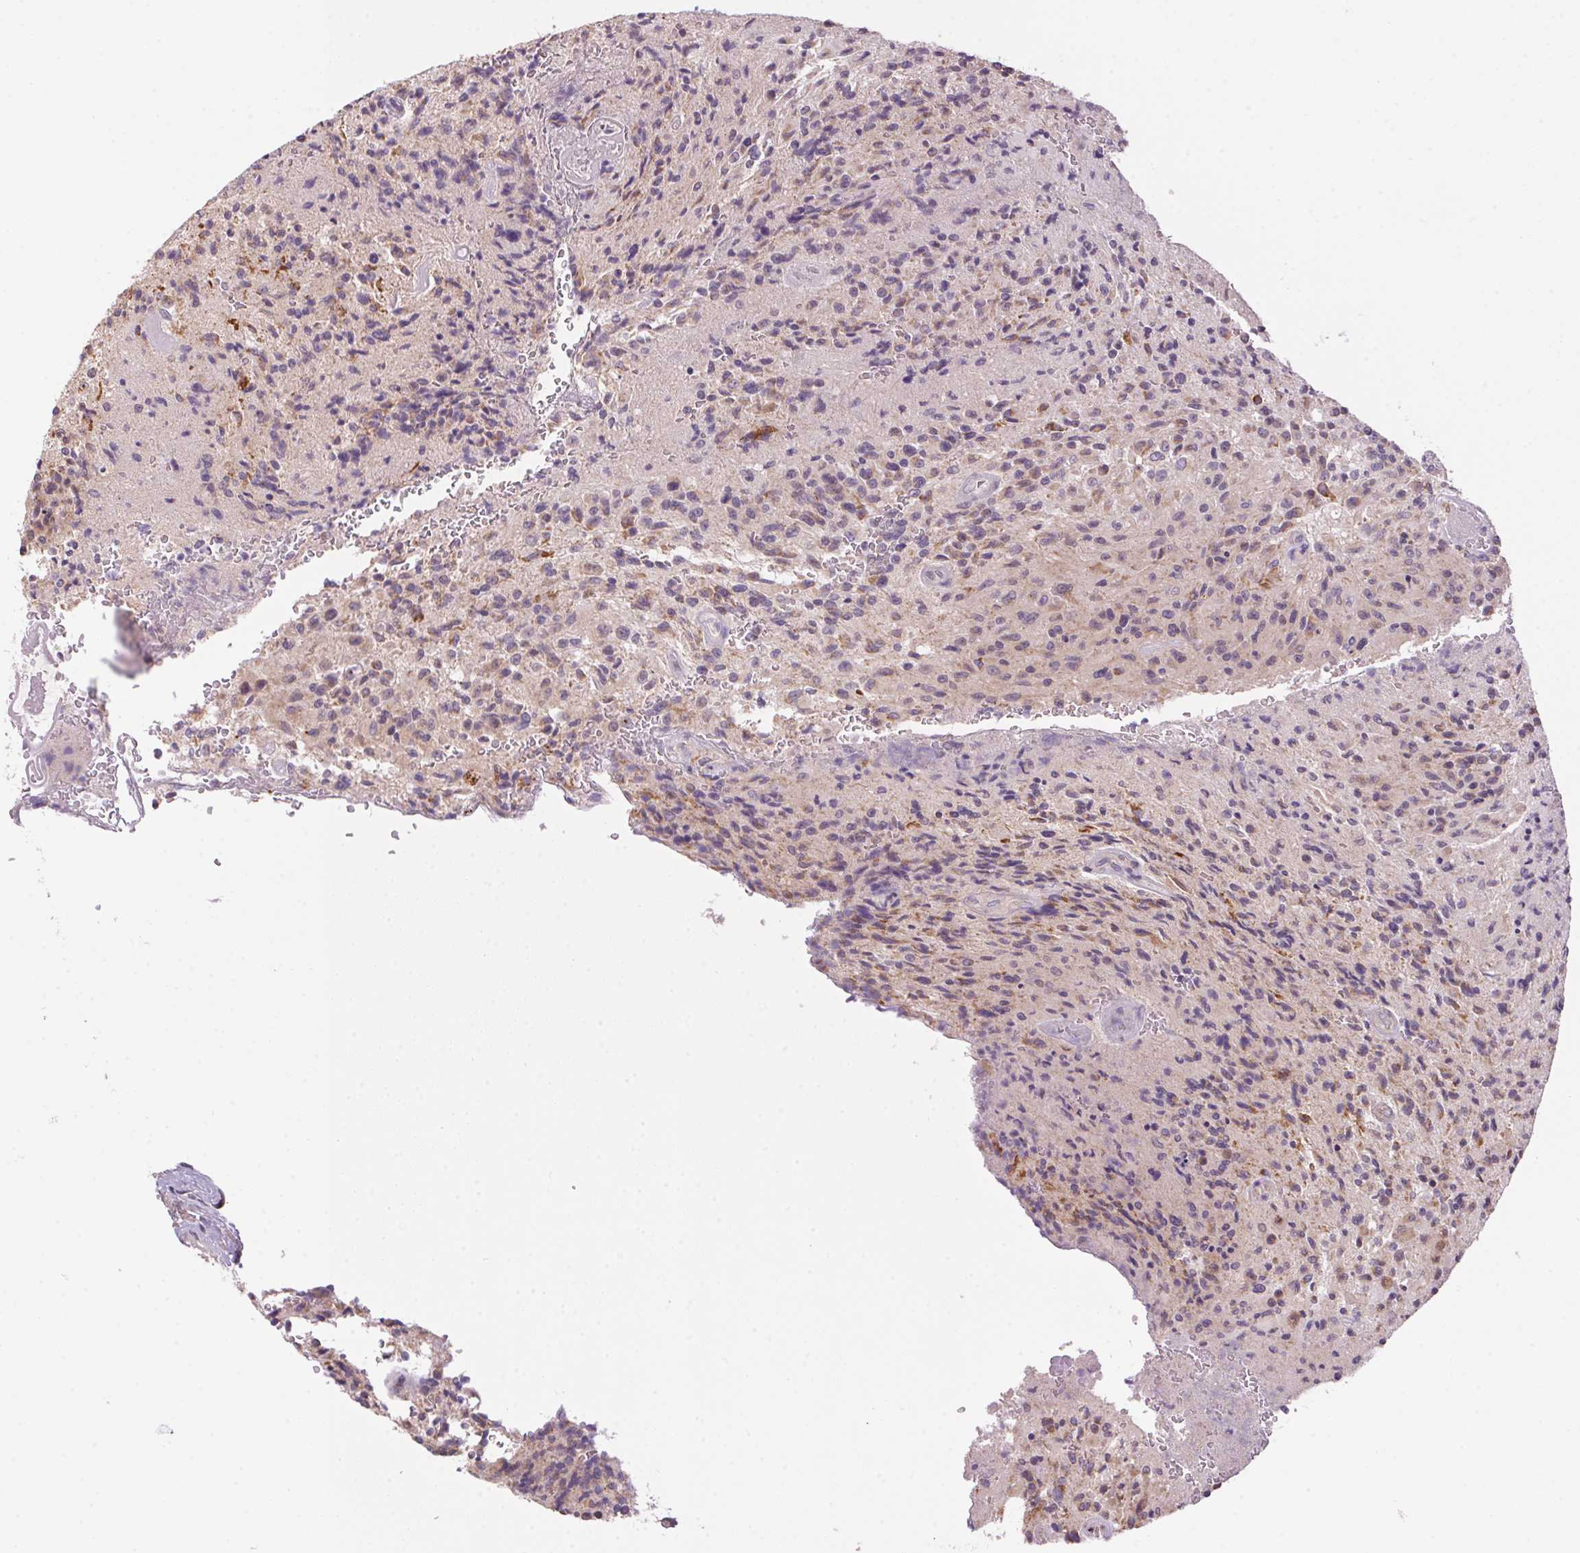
{"staining": {"intensity": "weak", "quantity": "25%-75%", "location": "cytoplasmic/membranous"}, "tissue": "glioma", "cell_type": "Tumor cells", "image_type": "cancer", "snomed": [{"axis": "morphology", "description": "Normal tissue, NOS"}, {"axis": "morphology", "description": "Glioma, malignant, High grade"}, {"axis": "topography", "description": "Cerebral cortex"}], "caption": "Immunohistochemical staining of malignant high-grade glioma displays low levels of weak cytoplasmic/membranous expression in approximately 25%-75% of tumor cells.", "gene": "ADH5", "patient": {"sex": "male", "age": 56}}